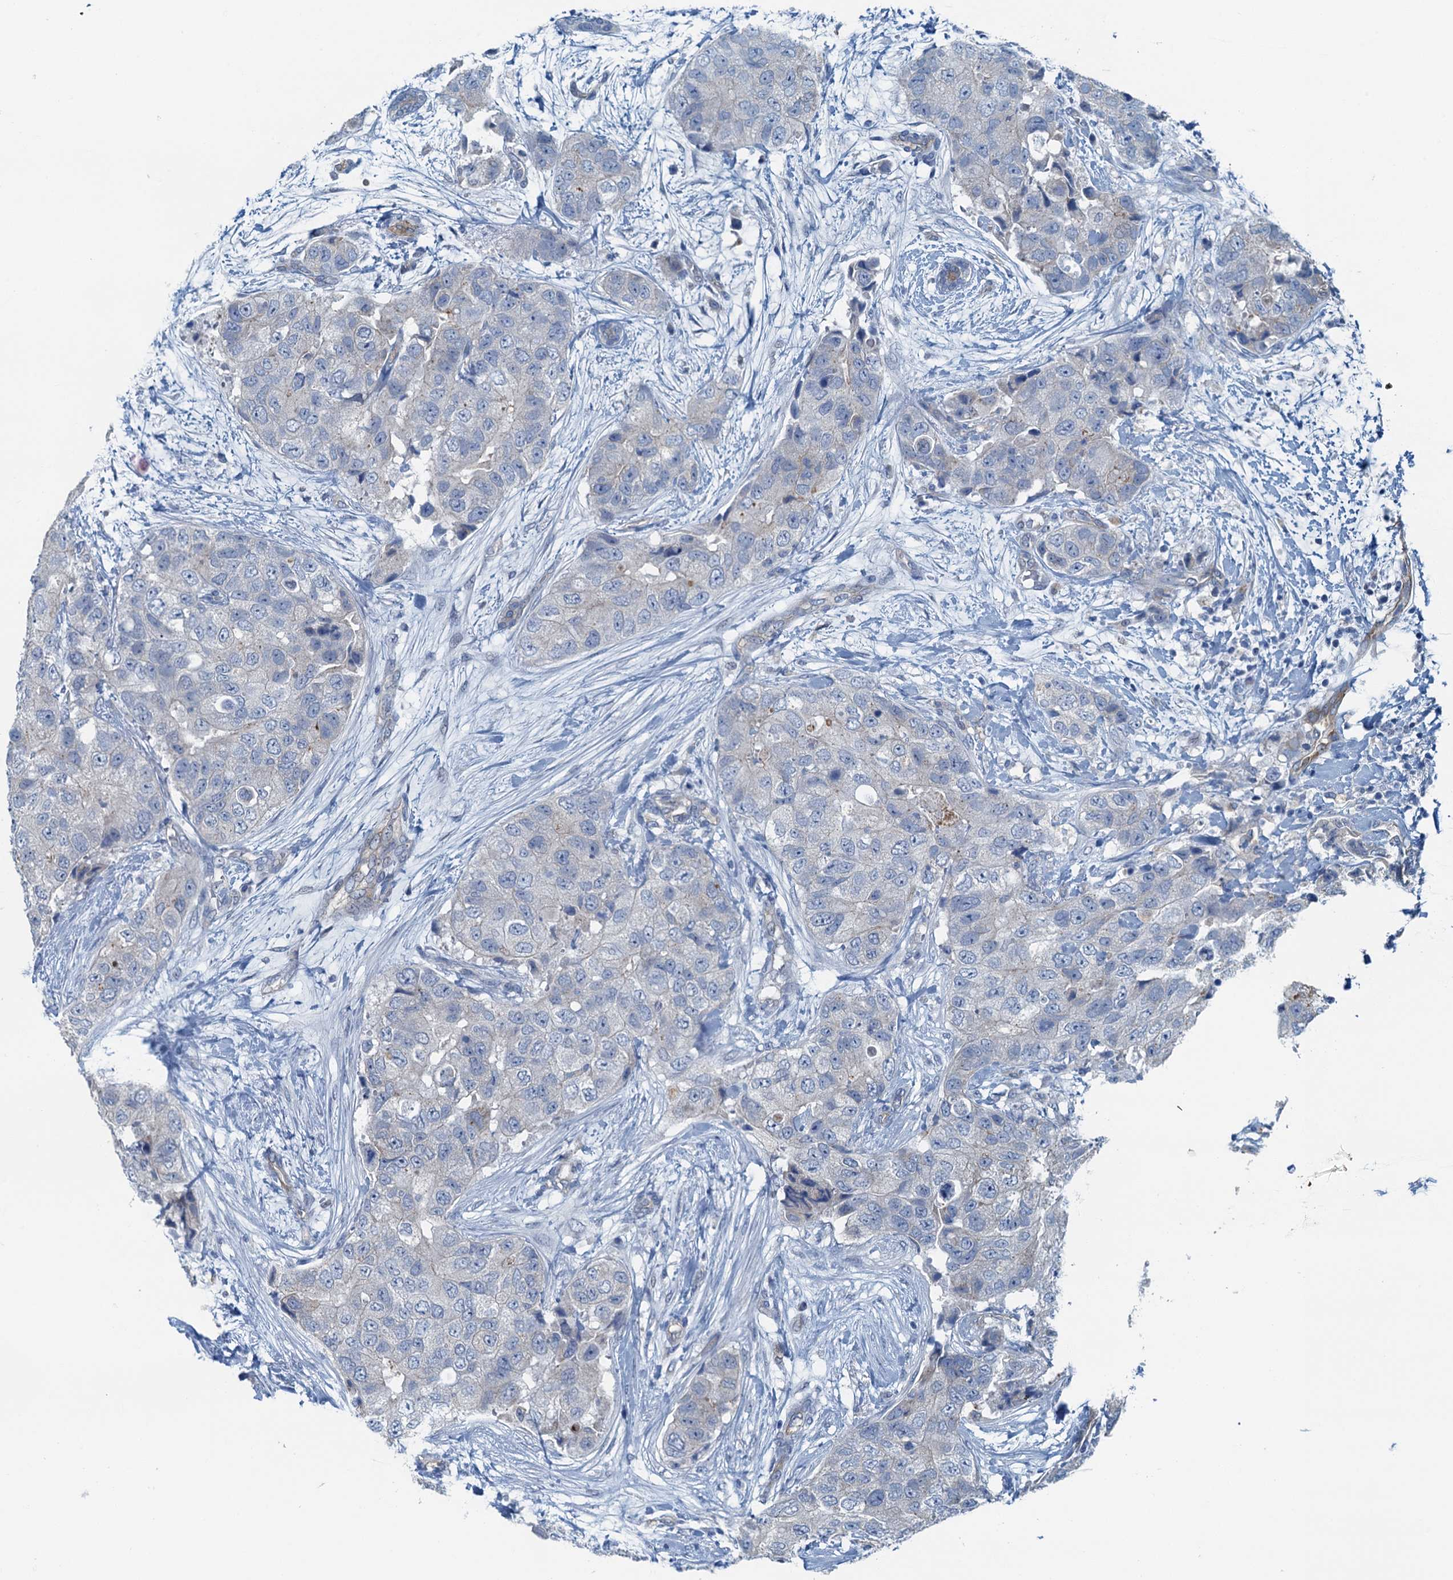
{"staining": {"intensity": "negative", "quantity": "none", "location": "none"}, "tissue": "breast cancer", "cell_type": "Tumor cells", "image_type": "cancer", "snomed": [{"axis": "morphology", "description": "Duct carcinoma"}, {"axis": "topography", "description": "Breast"}], "caption": "Infiltrating ductal carcinoma (breast) was stained to show a protein in brown. There is no significant expression in tumor cells.", "gene": "GFOD2", "patient": {"sex": "female", "age": 62}}